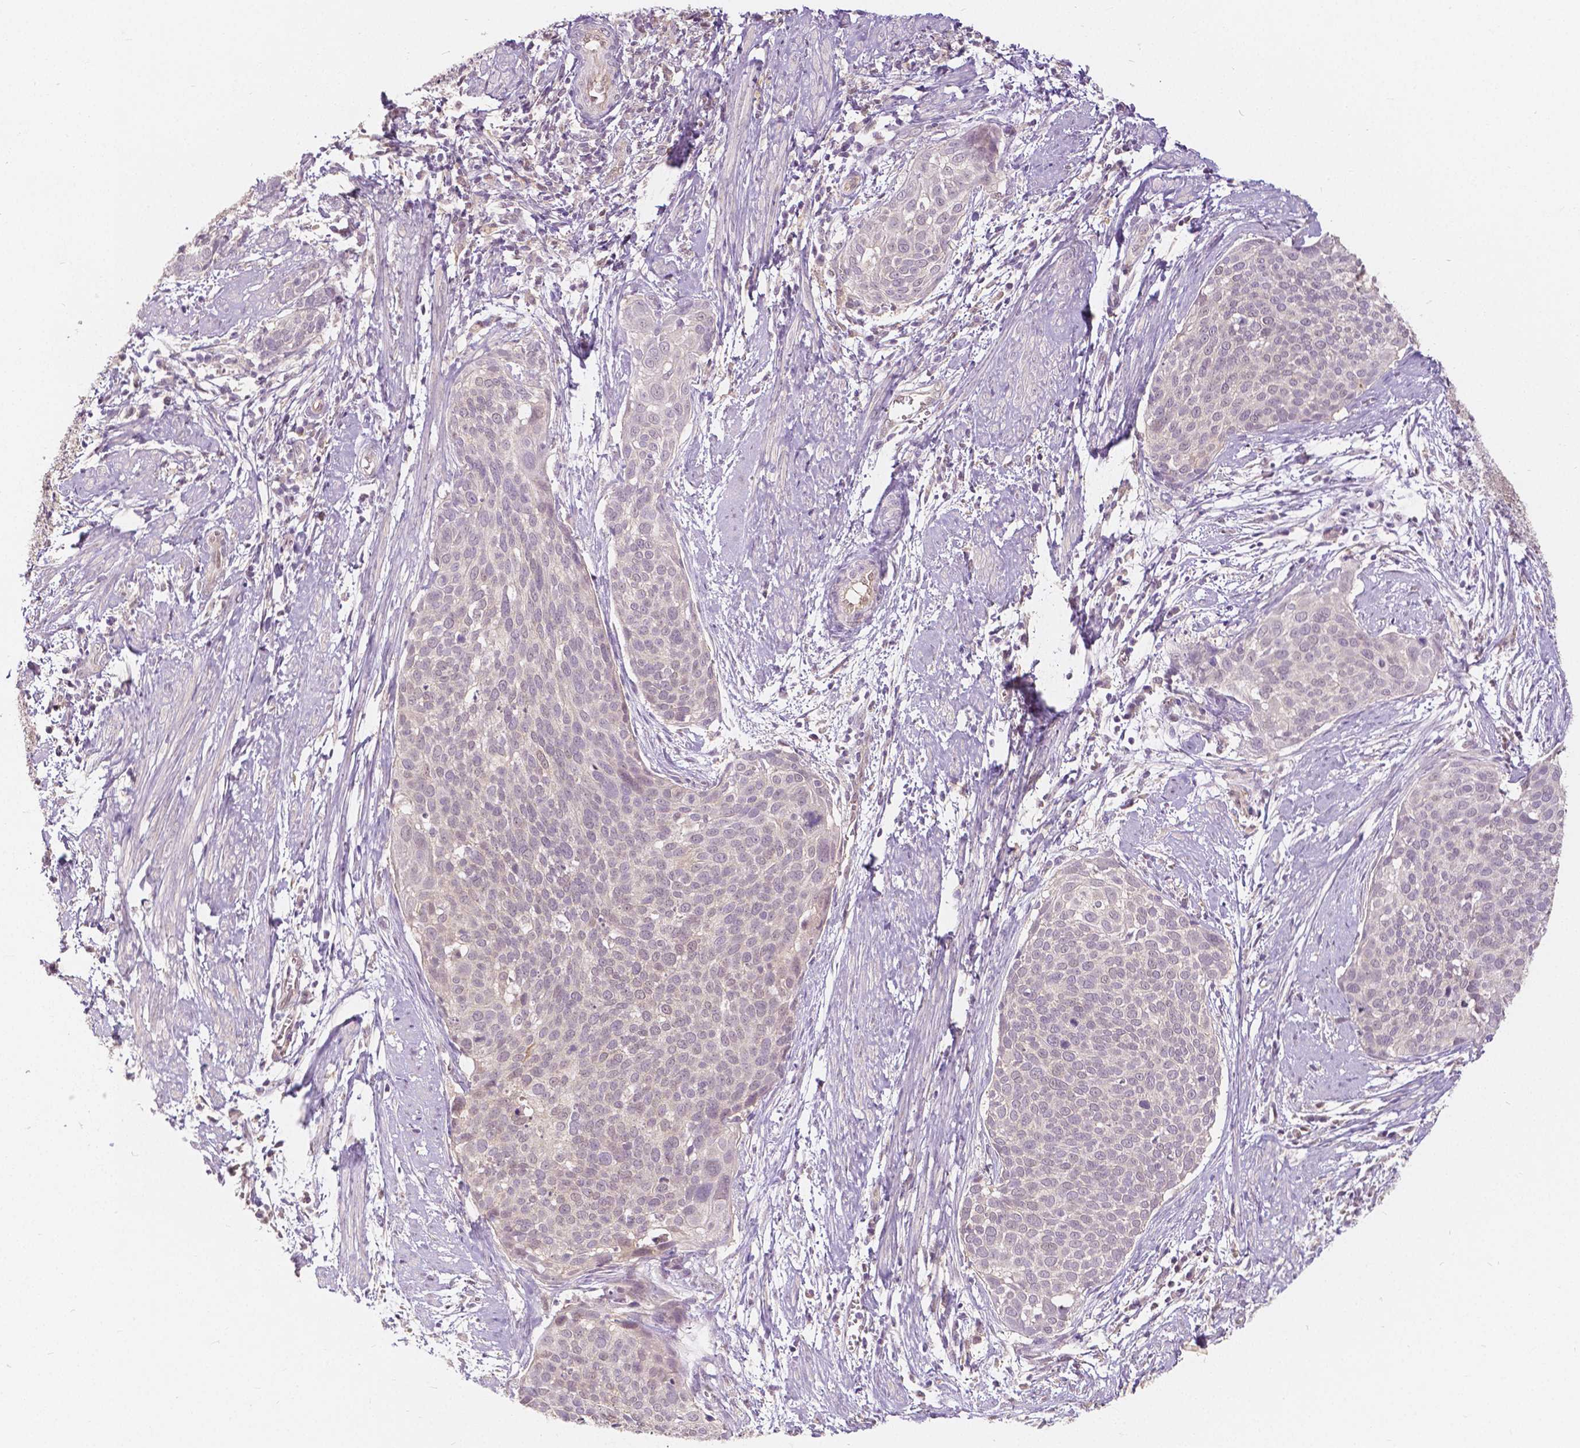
{"staining": {"intensity": "negative", "quantity": "none", "location": "none"}, "tissue": "cervical cancer", "cell_type": "Tumor cells", "image_type": "cancer", "snomed": [{"axis": "morphology", "description": "Squamous cell carcinoma, NOS"}, {"axis": "topography", "description": "Cervix"}], "caption": "DAB immunohistochemical staining of cervical cancer (squamous cell carcinoma) displays no significant positivity in tumor cells. Brightfield microscopy of IHC stained with DAB (brown) and hematoxylin (blue), captured at high magnification.", "gene": "NAPRT", "patient": {"sex": "female", "age": 39}}